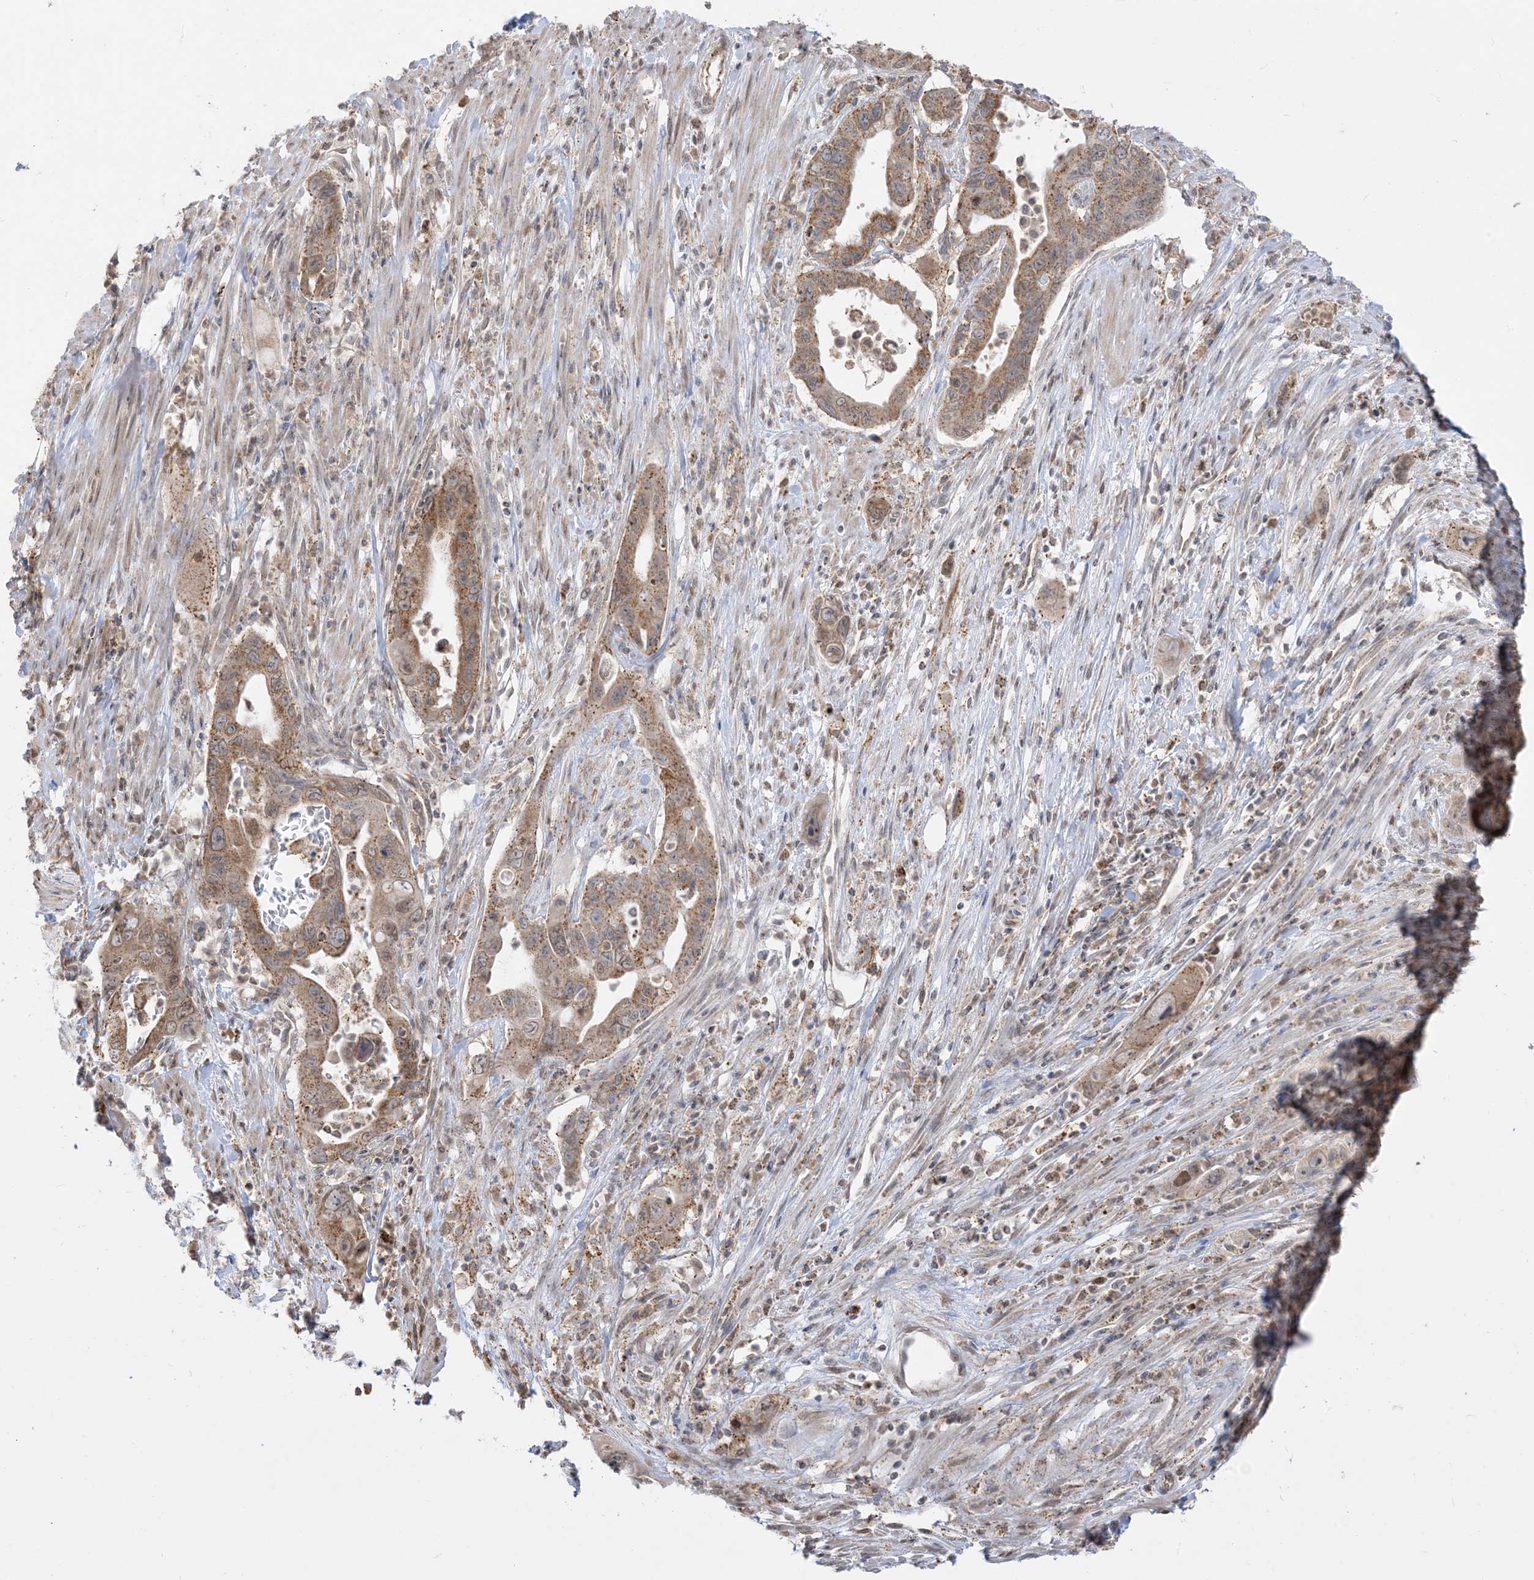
{"staining": {"intensity": "moderate", "quantity": ">75%", "location": "cytoplasmic/membranous"}, "tissue": "pancreatic cancer", "cell_type": "Tumor cells", "image_type": "cancer", "snomed": [{"axis": "morphology", "description": "Adenocarcinoma, NOS"}, {"axis": "topography", "description": "Pancreas"}], "caption": "The photomicrograph reveals staining of pancreatic adenocarcinoma, revealing moderate cytoplasmic/membranous protein positivity (brown color) within tumor cells.", "gene": "KANSL3", "patient": {"sex": "female", "age": 71}}